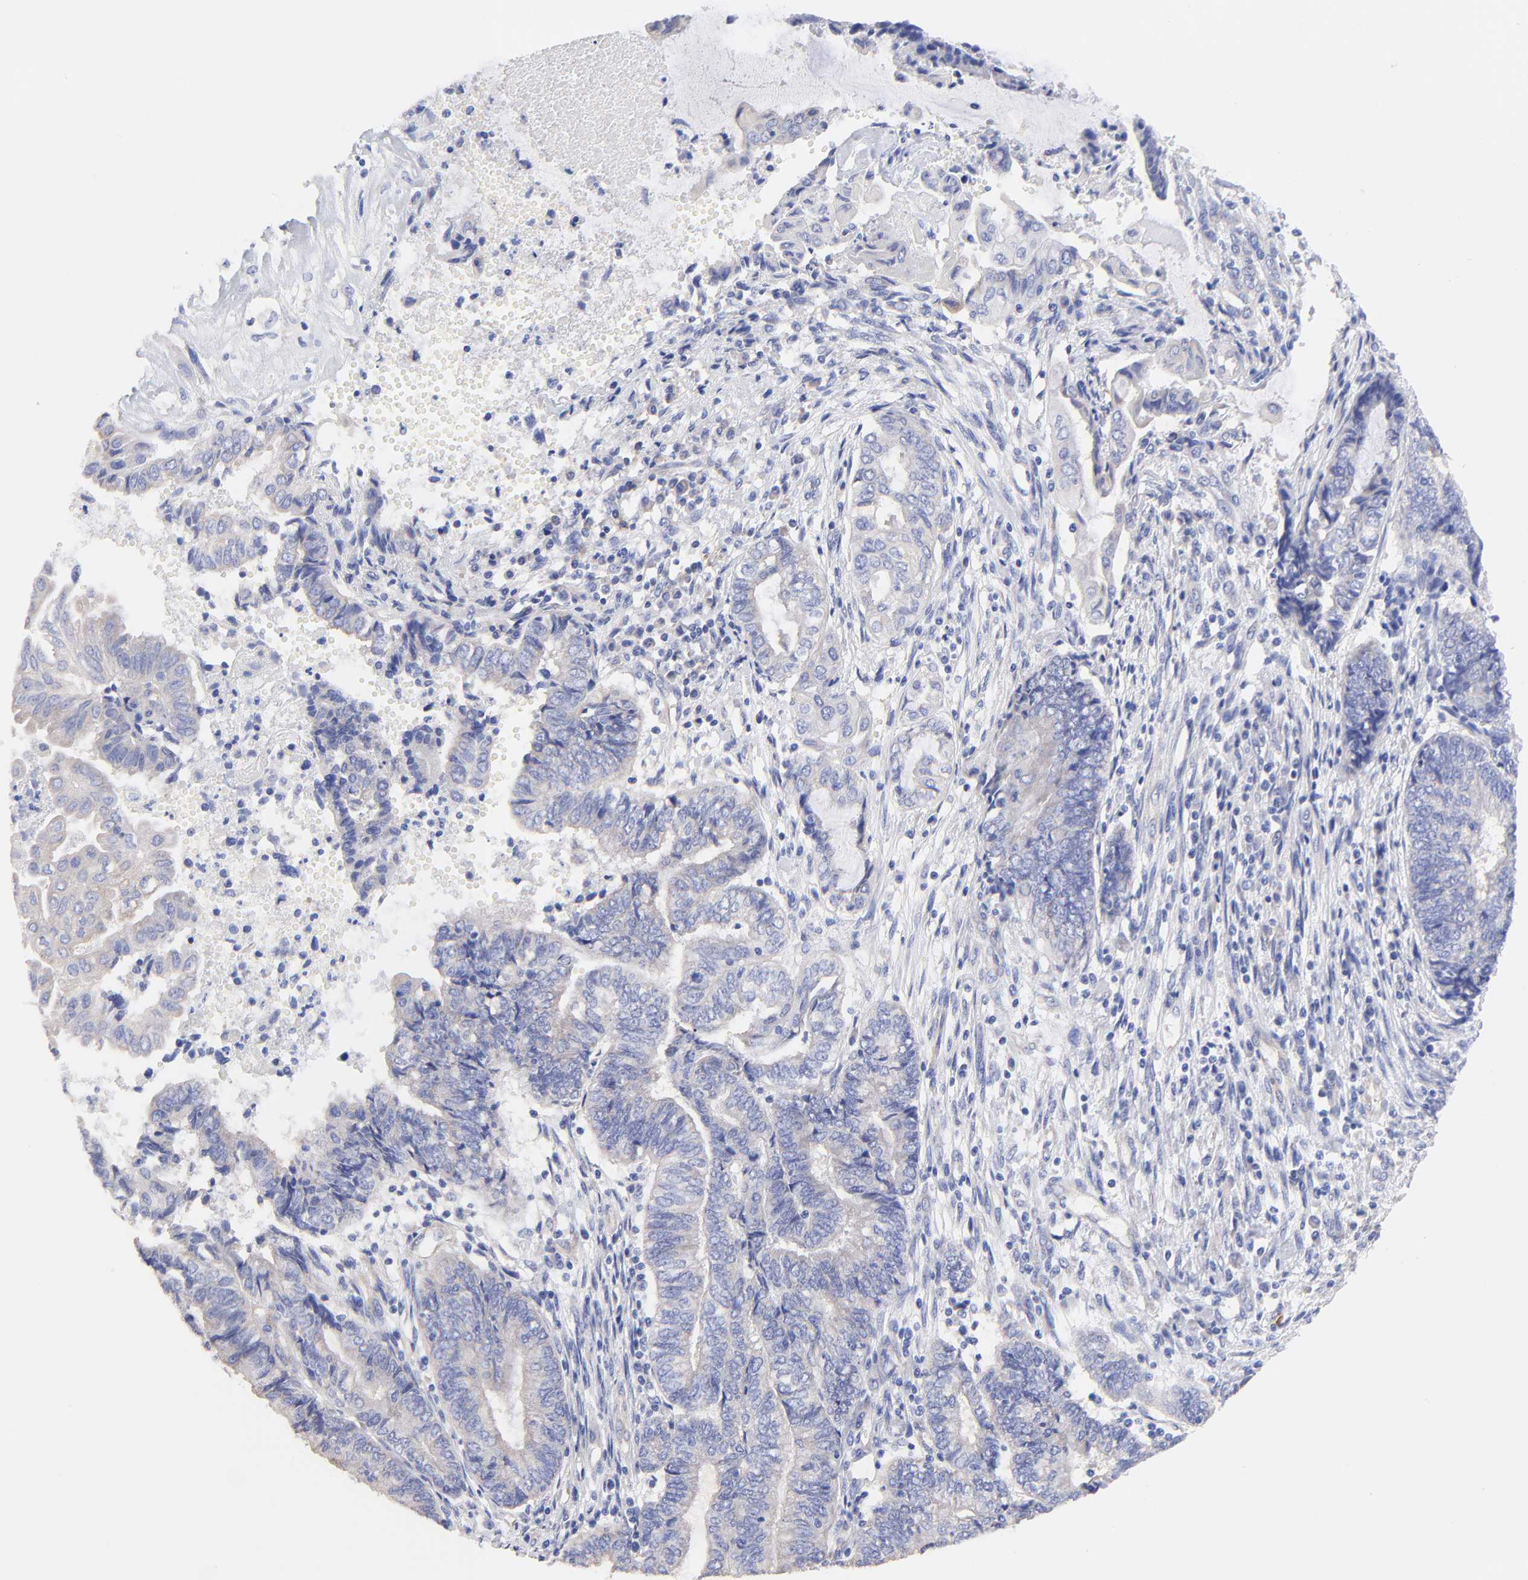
{"staining": {"intensity": "weak", "quantity": ">75%", "location": "cytoplasmic/membranous"}, "tissue": "endometrial cancer", "cell_type": "Tumor cells", "image_type": "cancer", "snomed": [{"axis": "morphology", "description": "Adenocarcinoma, NOS"}, {"axis": "topography", "description": "Uterus"}, {"axis": "topography", "description": "Endometrium"}], "caption": "Endometrial cancer was stained to show a protein in brown. There is low levels of weak cytoplasmic/membranous expression in approximately >75% of tumor cells.", "gene": "TNFRSF13C", "patient": {"sex": "female", "age": 70}}